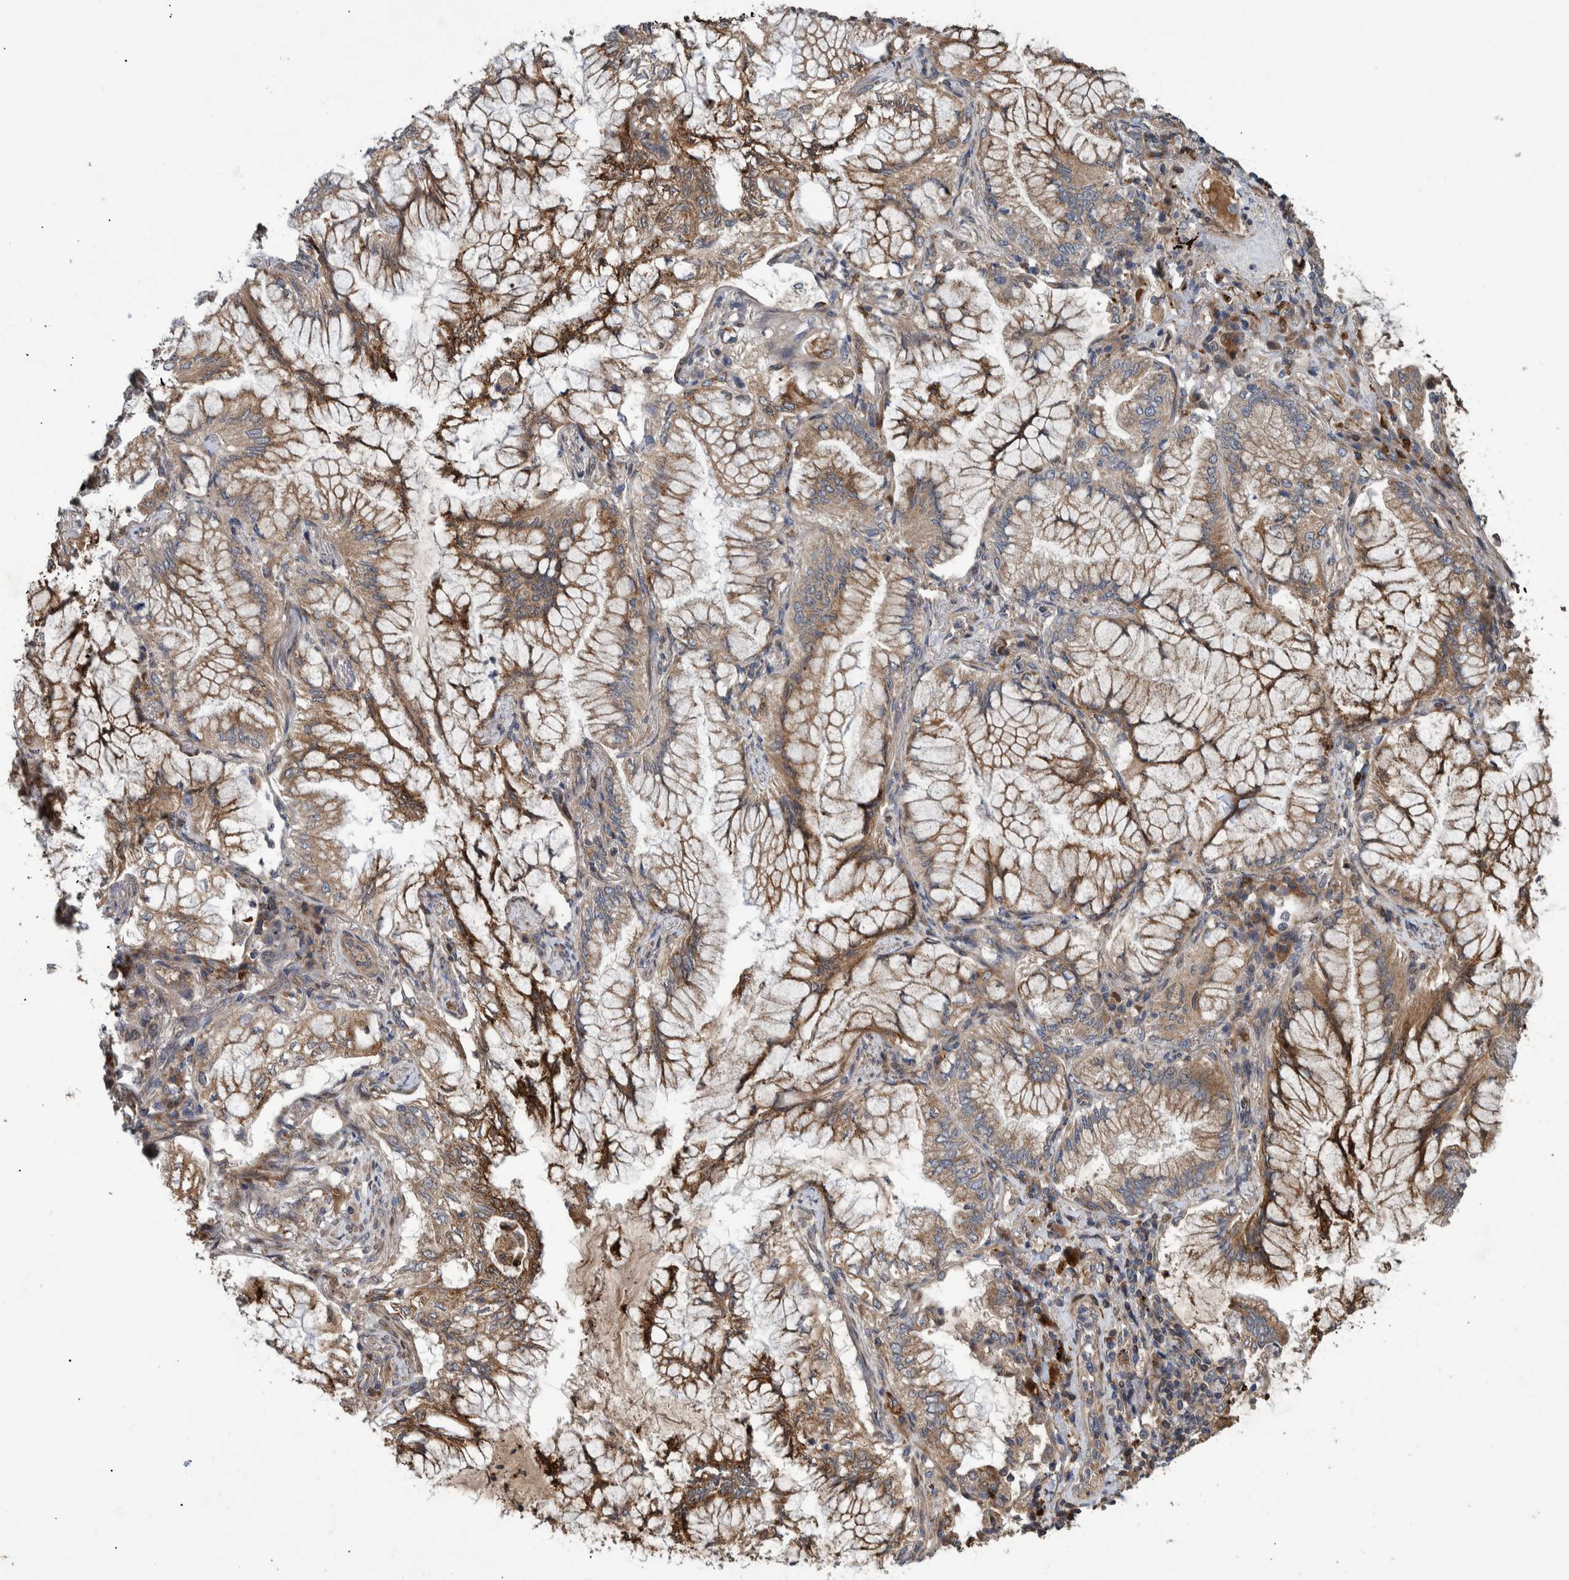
{"staining": {"intensity": "weak", "quantity": ">75%", "location": "cytoplasmic/membranous"}, "tissue": "lung cancer", "cell_type": "Tumor cells", "image_type": "cancer", "snomed": [{"axis": "morphology", "description": "Adenocarcinoma, NOS"}, {"axis": "topography", "description": "Lung"}], "caption": "Immunohistochemistry (IHC) staining of adenocarcinoma (lung), which shows low levels of weak cytoplasmic/membranous positivity in approximately >75% of tumor cells indicating weak cytoplasmic/membranous protein positivity. The staining was performed using DAB (brown) for protein detection and nuclei were counterstained in hematoxylin (blue).", "gene": "B3GNTL1", "patient": {"sex": "female", "age": 70}}